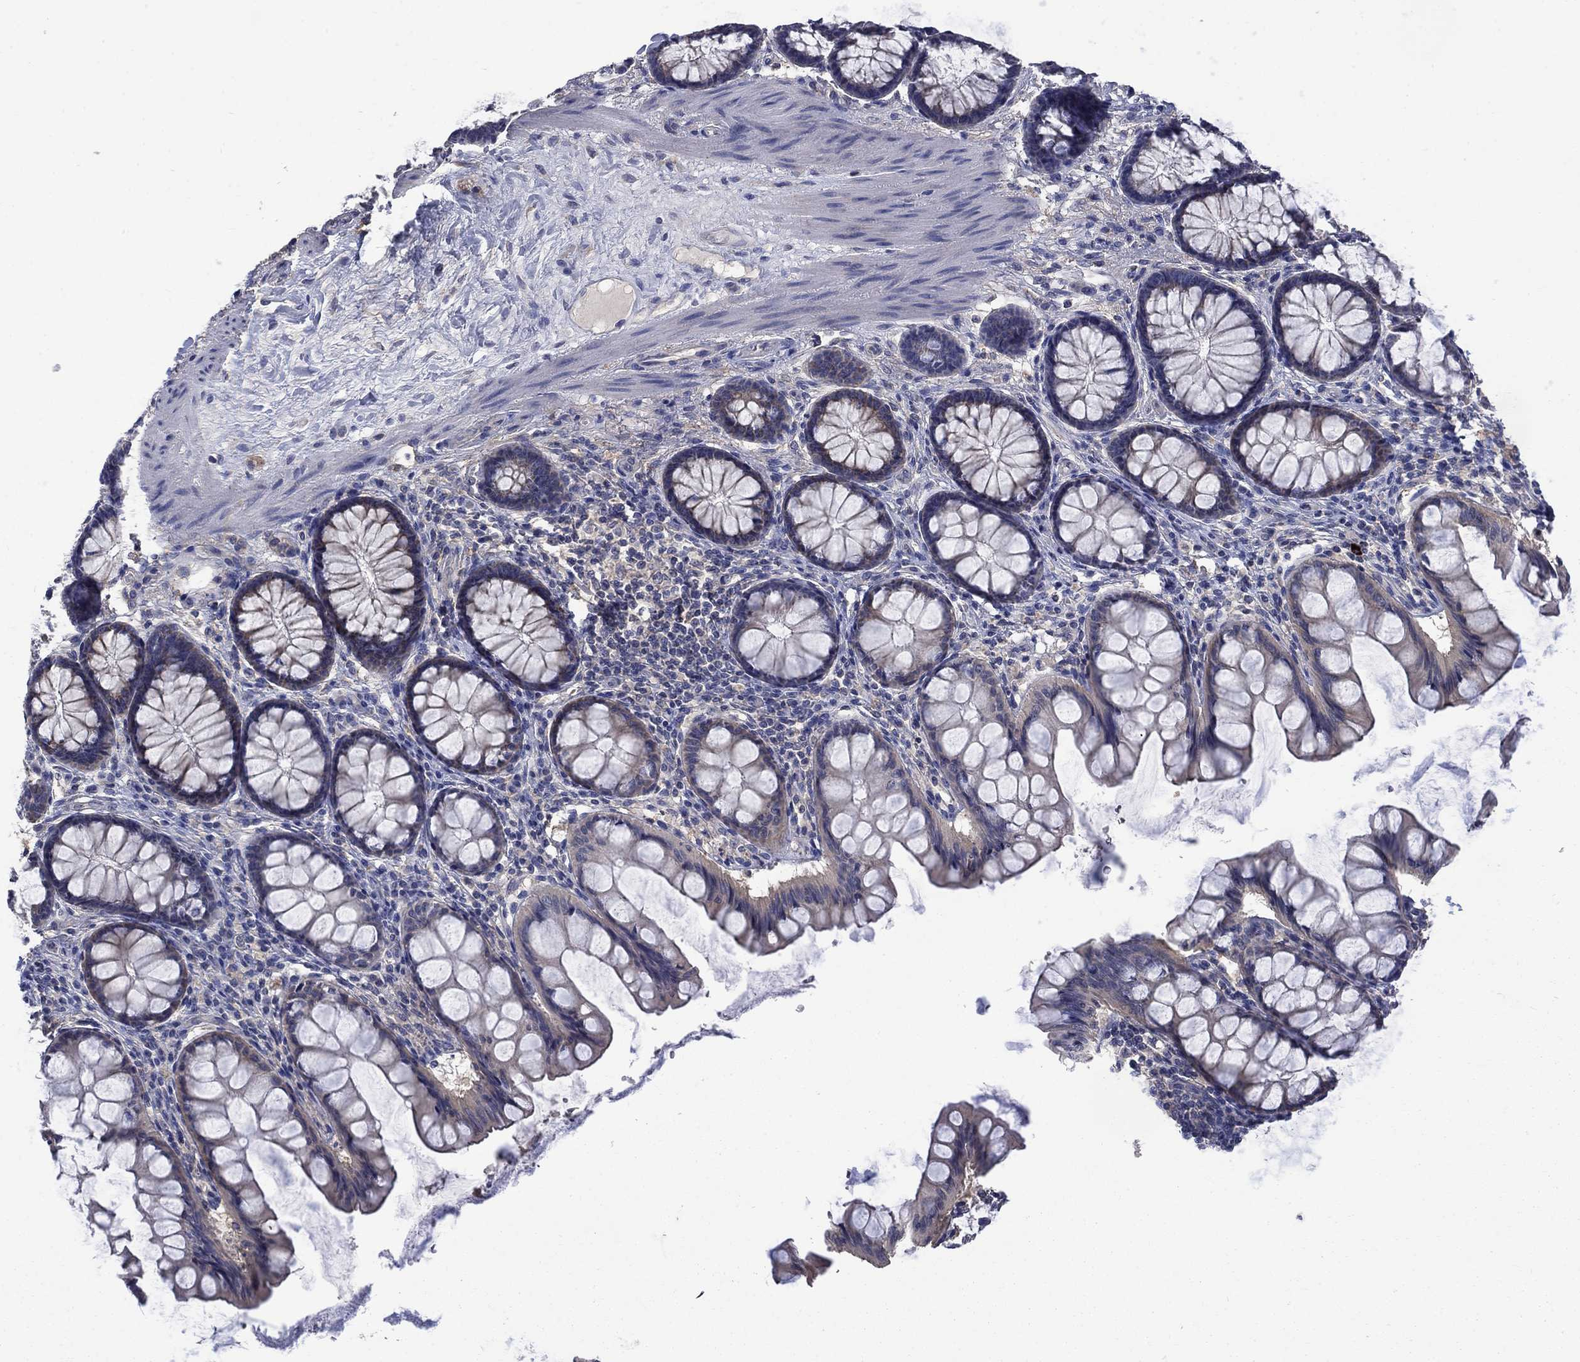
{"staining": {"intensity": "negative", "quantity": "none", "location": "none"}, "tissue": "colon", "cell_type": "Endothelial cells", "image_type": "normal", "snomed": [{"axis": "morphology", "description": "Normal tissue, NOS"}, {"axis": "topography", "description": "Colon"}], "caption": "The immunohistochemistry (IHC) micrograph has no significant positivity in endothelial cells of colon.", "gene": "HSPA12A", "patient": {"sex": "female", "age": 65}}